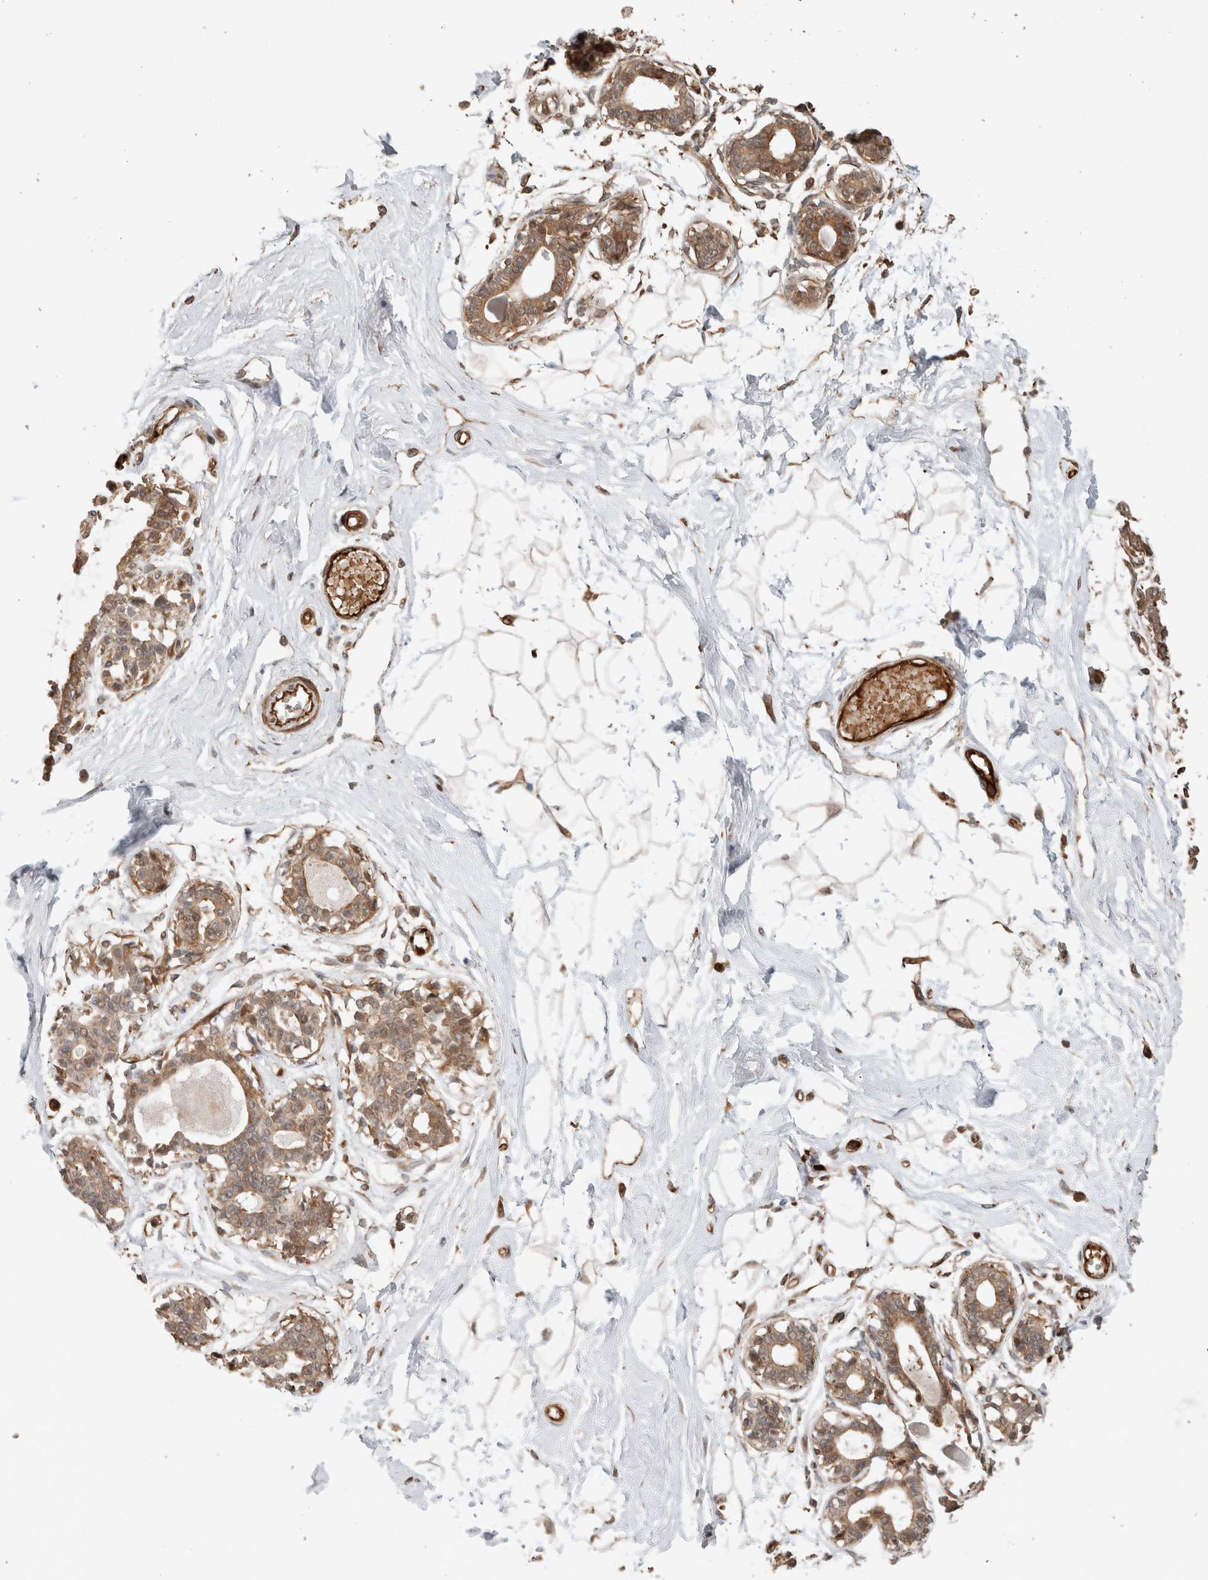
{"staining": {"intensity": "moderate", "quantity": ">75%", "location": "cytoplasmic/membranous"}, "tissue": "breast", "cell_type": "Adipocytes", "image_type": "normal", "snomed": [{"axis": "morphology", "description": "Normal tissue, NOS"}, {"axis": "topography", "description": "Breast"}], "caption": "DAB immunohistochemical staining of benign breast reveals moderate cytoplasmic/membranous protein positivity in approximately >75% of adipocytes. (DAB IHC, brown staining for protein, blue staining for nuclei).", "gene": "OTUD6B", "patient": {"sex": "female", "age": 45}}